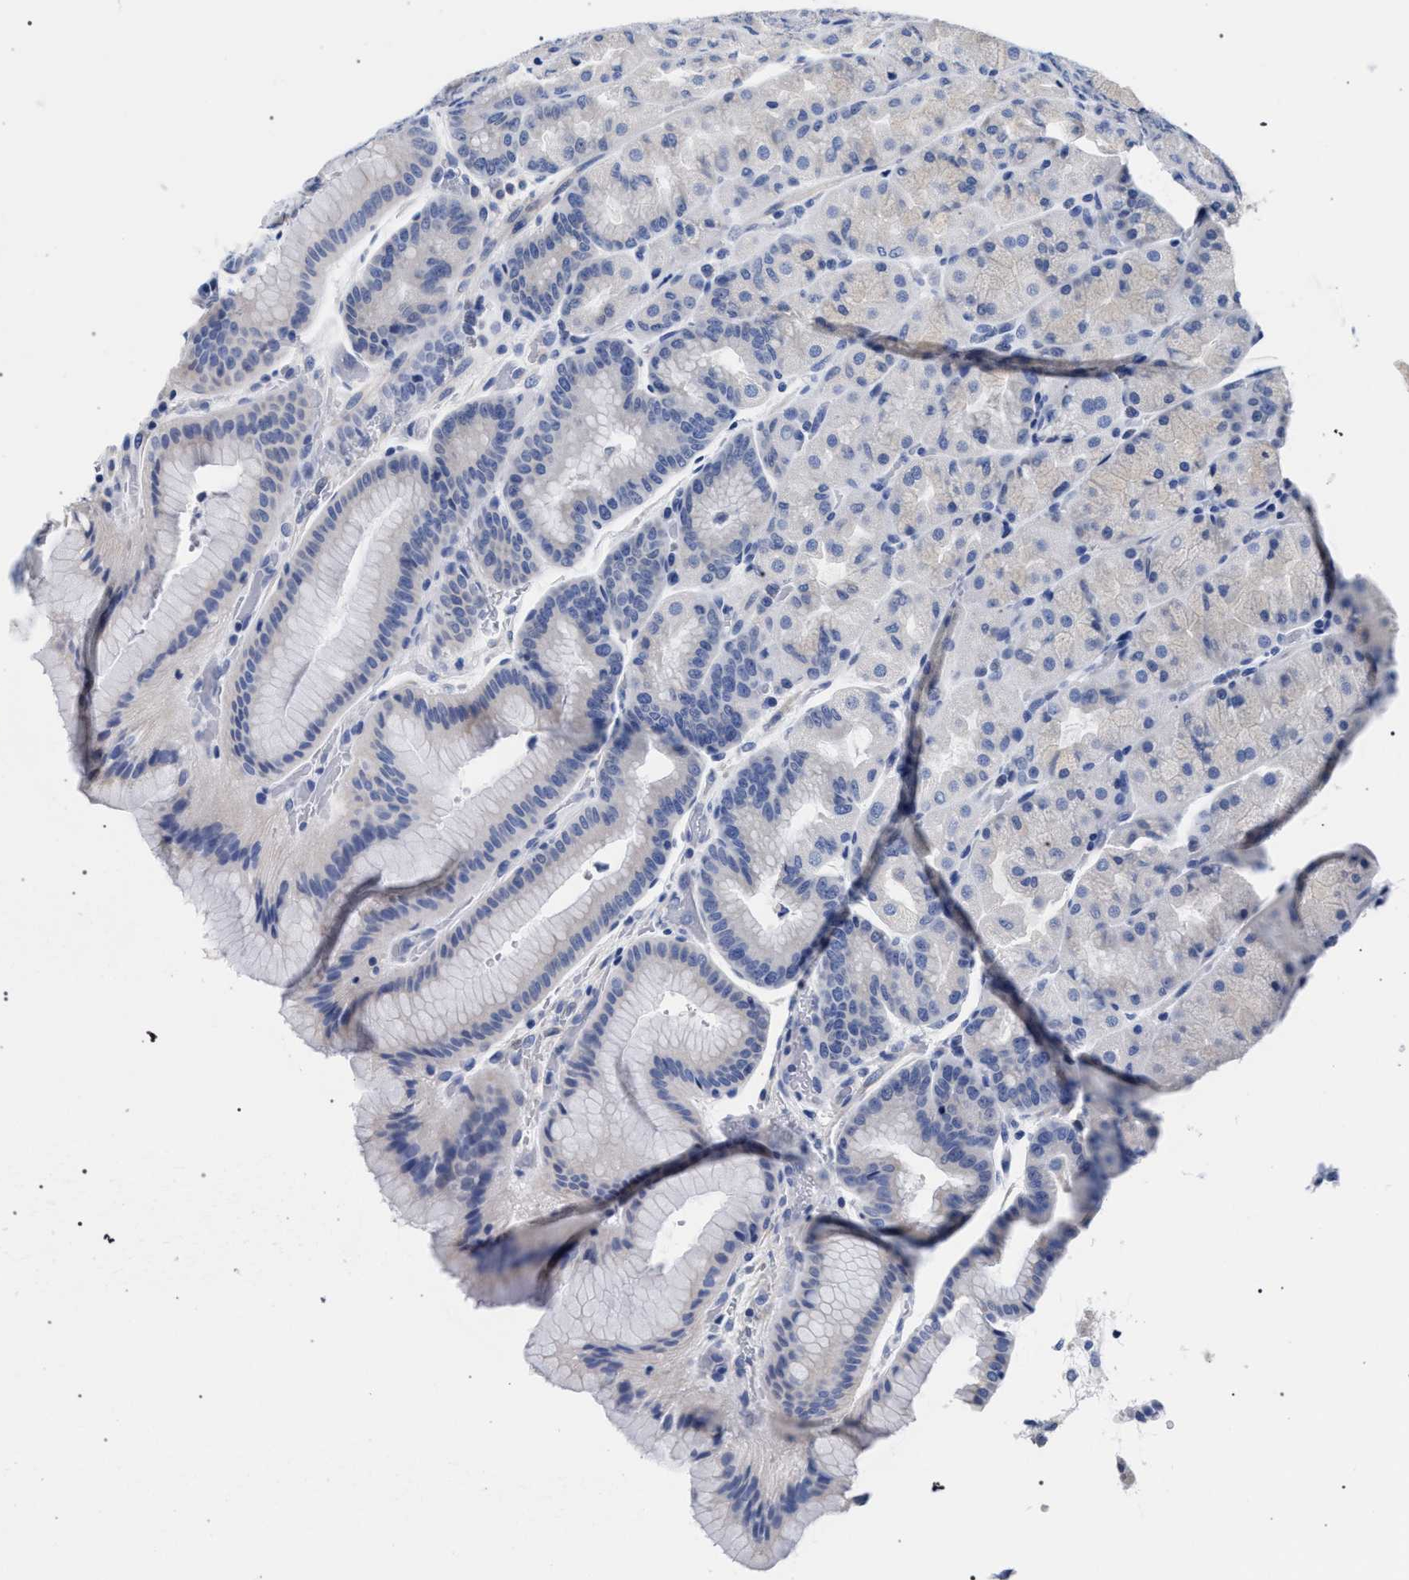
{"staining": {"intensity": "weak", "quantity": "<25%", "location": "cytoplasmic/membranous"}, "tissue": "stomach", "cell_type": "Glandular cells", "image_type": "normal", "snomed": [{"axis": "morphology", "description": "Normal tissue, NOS"}, {"axis": "morphology", "description": "Carcinoid, malignant, NOS"}, {"axis": "topography", "description": "Stomach, upper"}], "caption": "This is a photomicrograph of immunohistochemistry (IHC) staining of normal stomach, which shows no expression in glandular cells.", "gene": "AKAP4", "patient": {"sex": "male", "age": 39}}